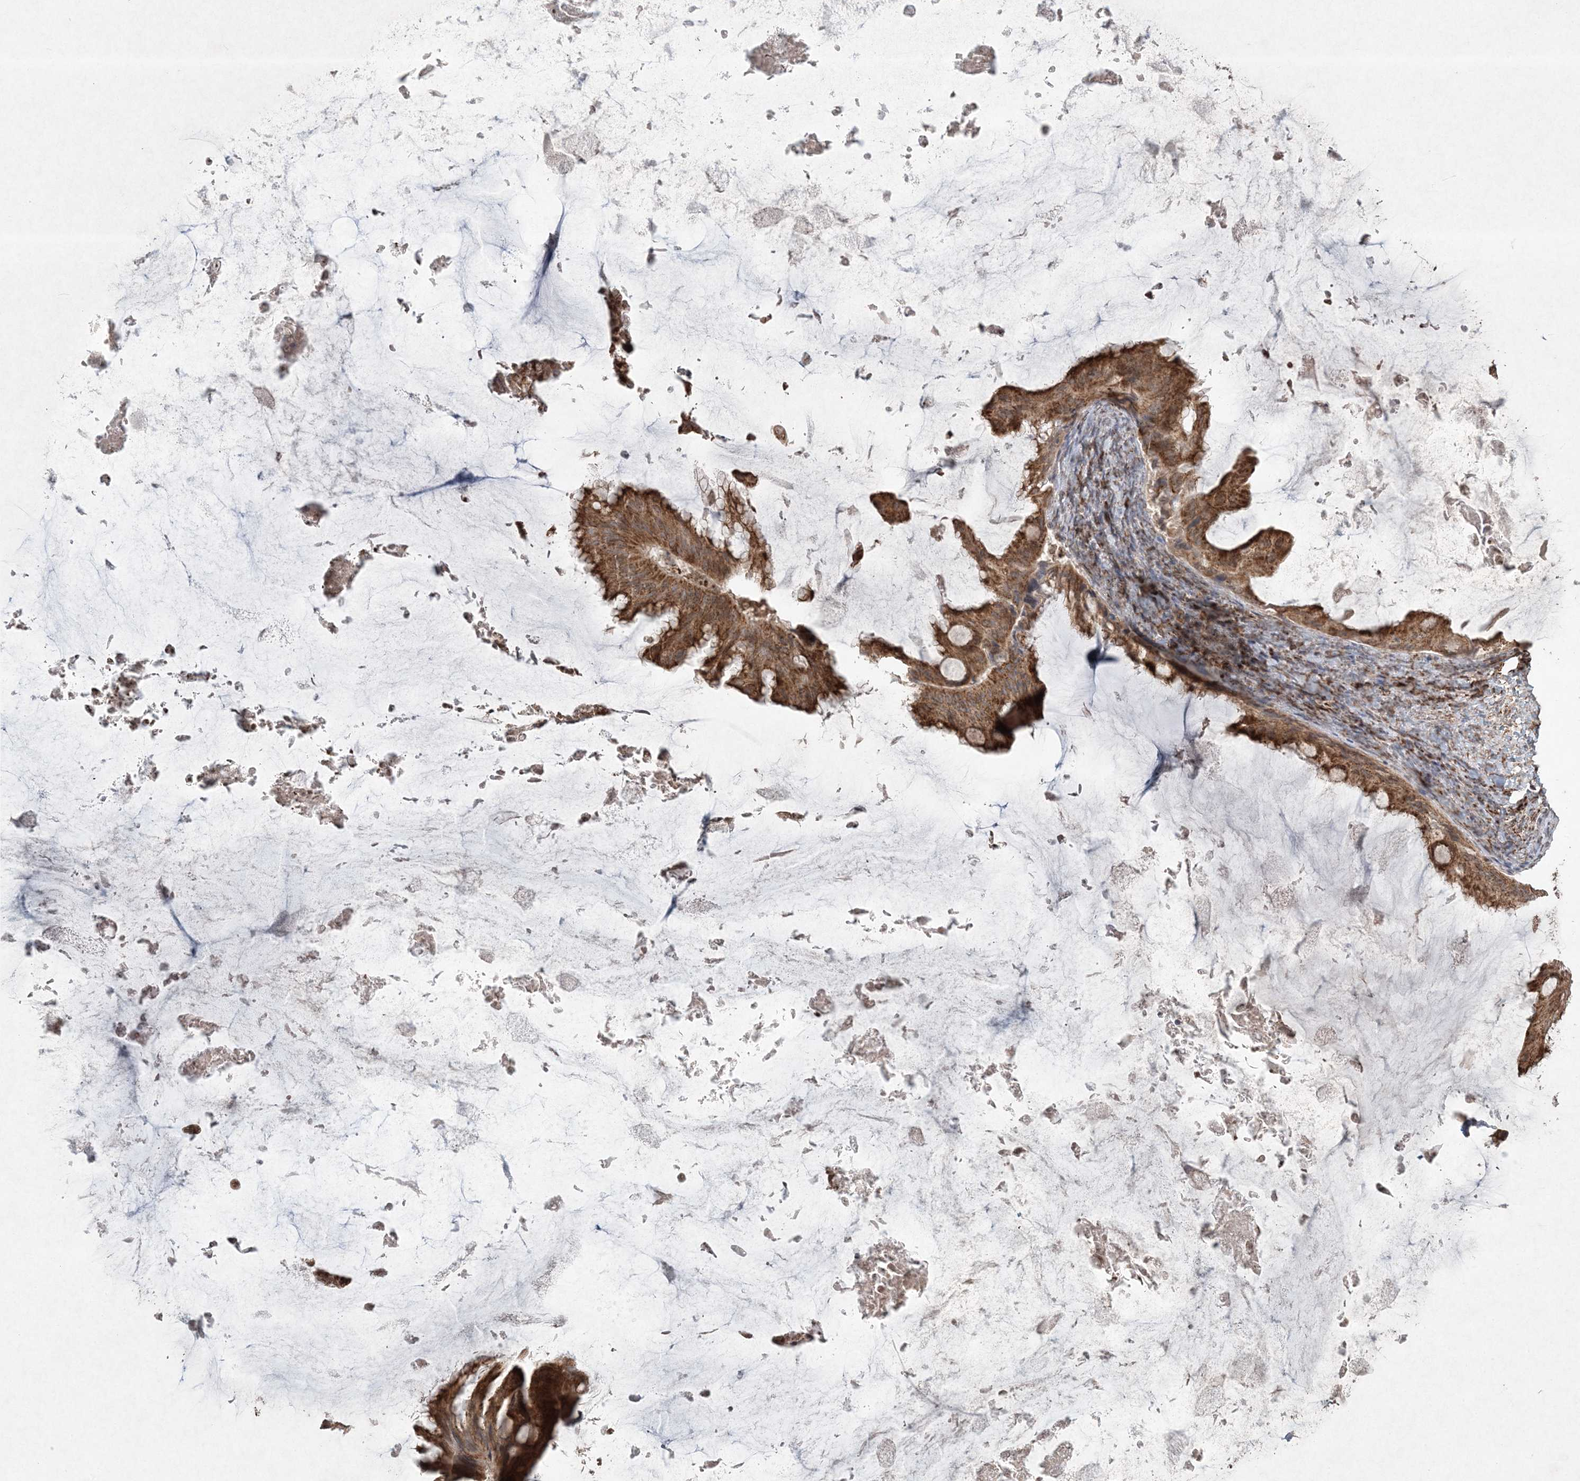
{"staining": {"intensity": "moderate", "quantity": ">75%", "location": "cytoplasmic/membranous"}, "tissue": "ovarian cancer", "cell_type": "Tumor cells", "image_type": "cancer", "snomed": [{"axis": "morphology", "description": "Cystadenocarcinoma, mucinous, NOS"}, {"axis": "topography", "description": "Ovary"}], "caption": "Ovarian cancer stained with immunohistochemistry reveals moderate cytoplasmic/membranous positivity in approximately >75% of tumor cells. Immunohistochemistry stains the protein of interest in brown and the nuclei are stained blue.", "gene": "LRPPRC", "patient": {"sex": "female", "age": 61}}